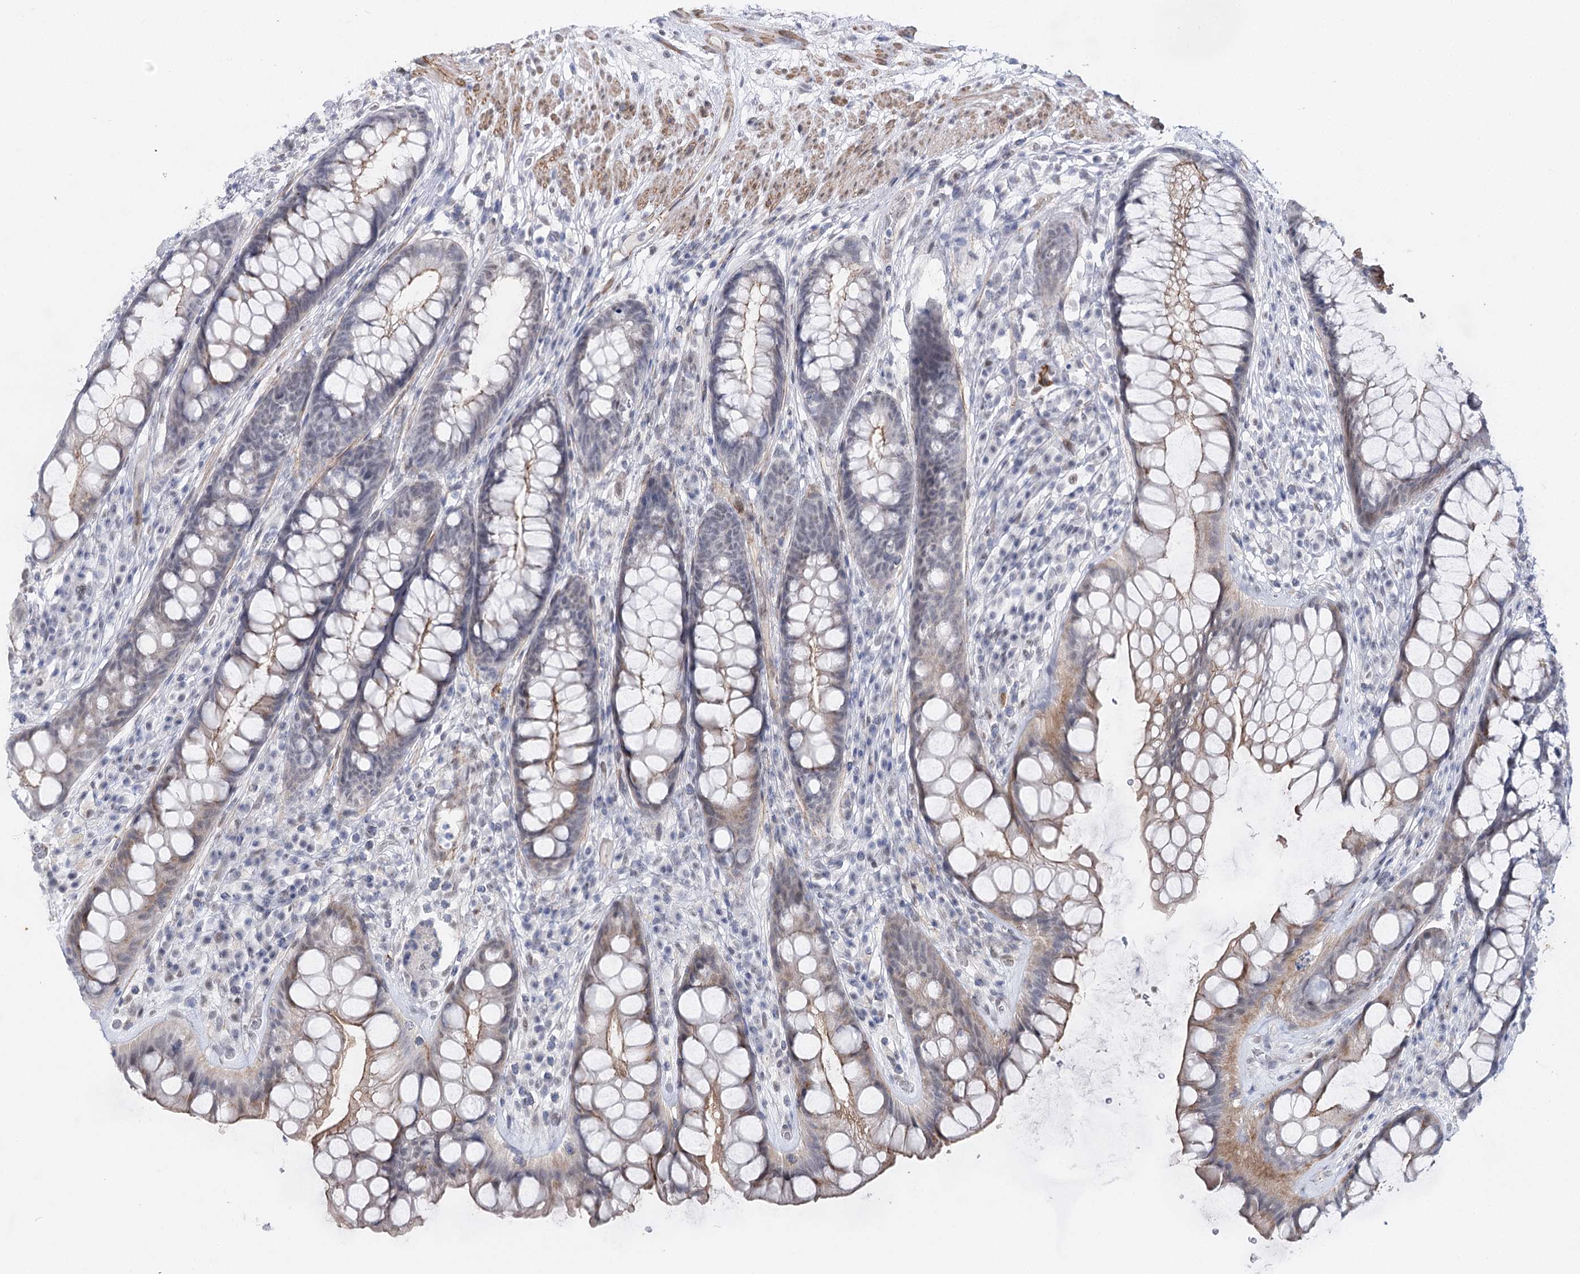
{"staining": {"intensity": "weak", "quantity": "<25%", "location": "cytoplasmic/membranous"}, "tissue": "rectum", "cell_type": "Glandular cells", "image_type": "normal", "snomed": [{"axis": "morphology", "description": "Normal tissue, NOS"}, {"axis": "topography", "description": "Rectum"}], "caption": "Immunohistochemistry of benign rectum reveals no staining in glandular cells.", "gene": "AGXT2", "patient": {"sex": "male", "age": 74}}